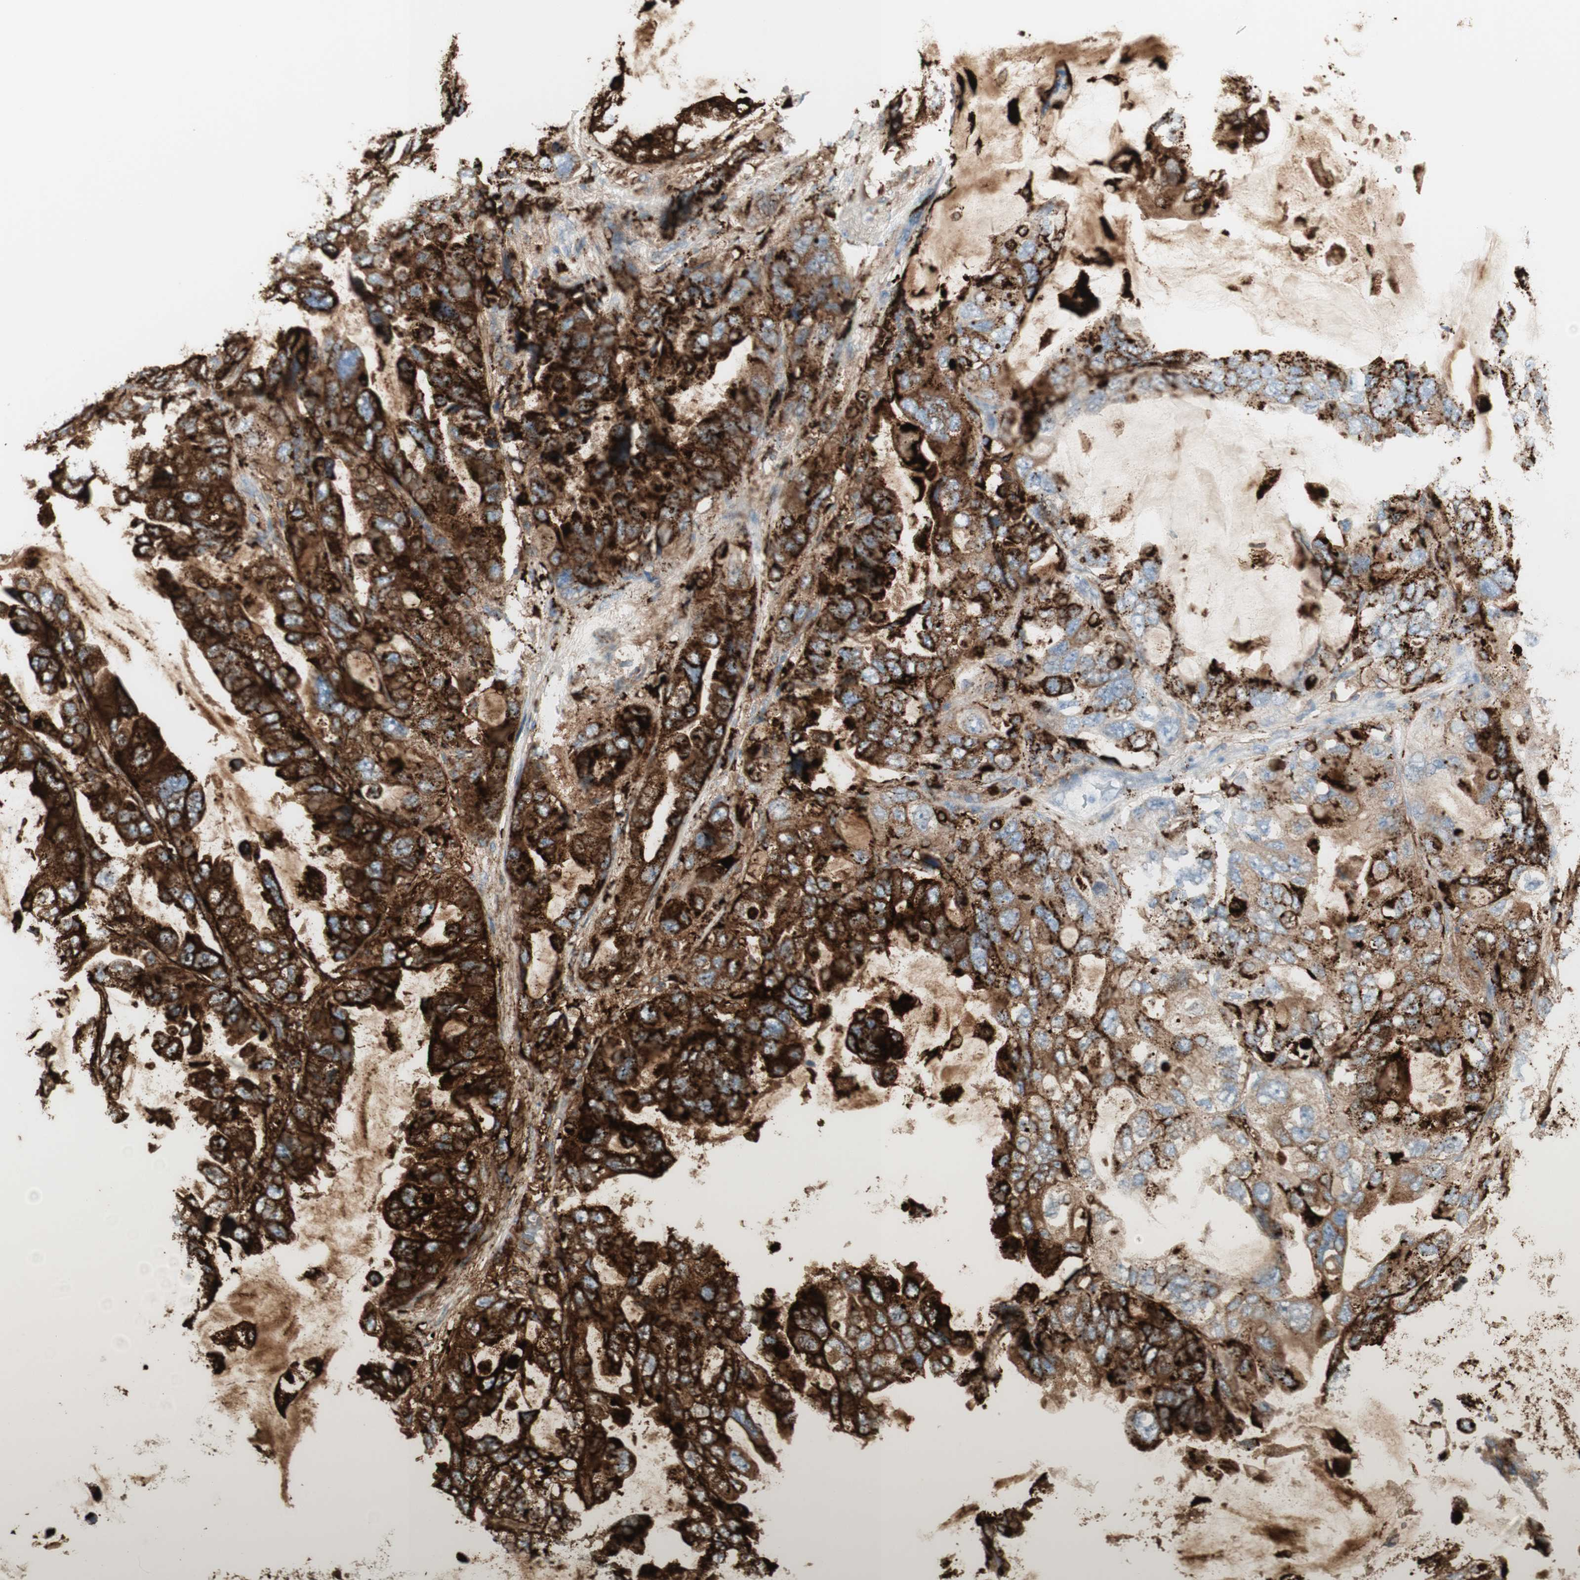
{"staining": {"intensity": "strong", "quantity": "25%-75%", "location": "cytoplasmic/membranous"}, "tissue": "lung cancer", "cell_type": "Tumor cells", "image_type": "cancer", "snomed": [{"axis": "morphology", "description": "Squamous cell carcinoma, NOS"}, {"axis": "topography", "description": "Lung"}], "caption": "Strong cytoplasmic/membranous staining for a protein is present in approximately 25%-75% of tumor cells of lung cancer (squamous cell carcinoma) using immunohistochemistry.", "gene": "NAPSA", "patient": {"sex": "female", "age": 73}}